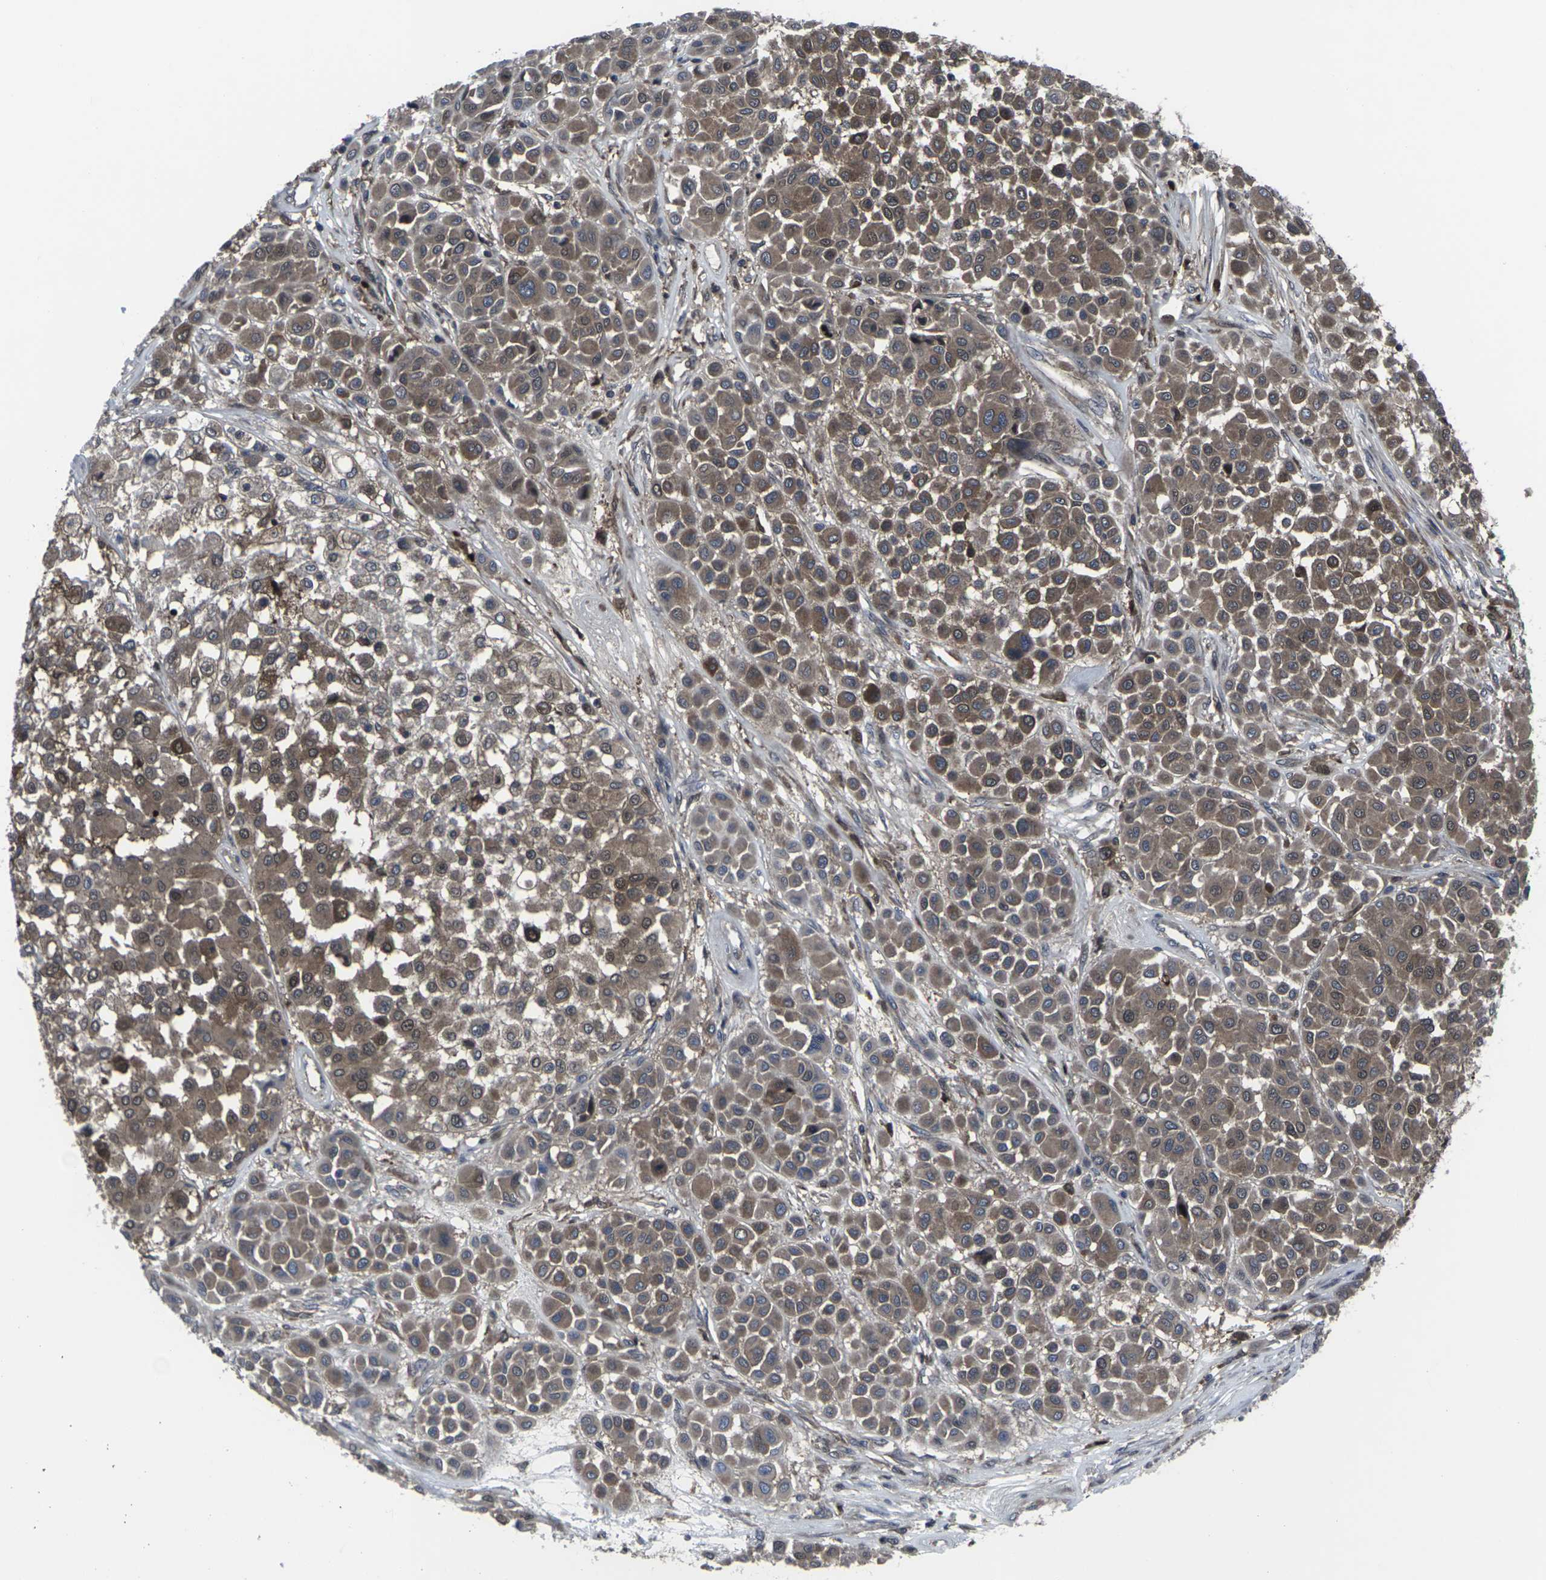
{"staining": {"intensity": "moderate", "quantity": ">75%", "location": "cytoplasmic/membranous"}, "tissue": "melanoma", "cell_type": "Tumor cells", "image_type": "cancer", "snomed": [{"axis": "morphology", "description": "Malignant melanoma, Metastatic site"}, {"axis": "topography", "description": "Soft tissue"}], "caption": "Protein expression analysis of malignant melanoma (metastatic site) reveals moderate cytoplasmic/membranous expression in about >75% of tumor cells. Using DAB (3,3'-diaminobenzidine) (brown) and hematoxylin (blue) stains, captured at high magnification using brightfield microscopy.", "gene": "HPRT1", "patient": {"sex": "male", "age": 41}}